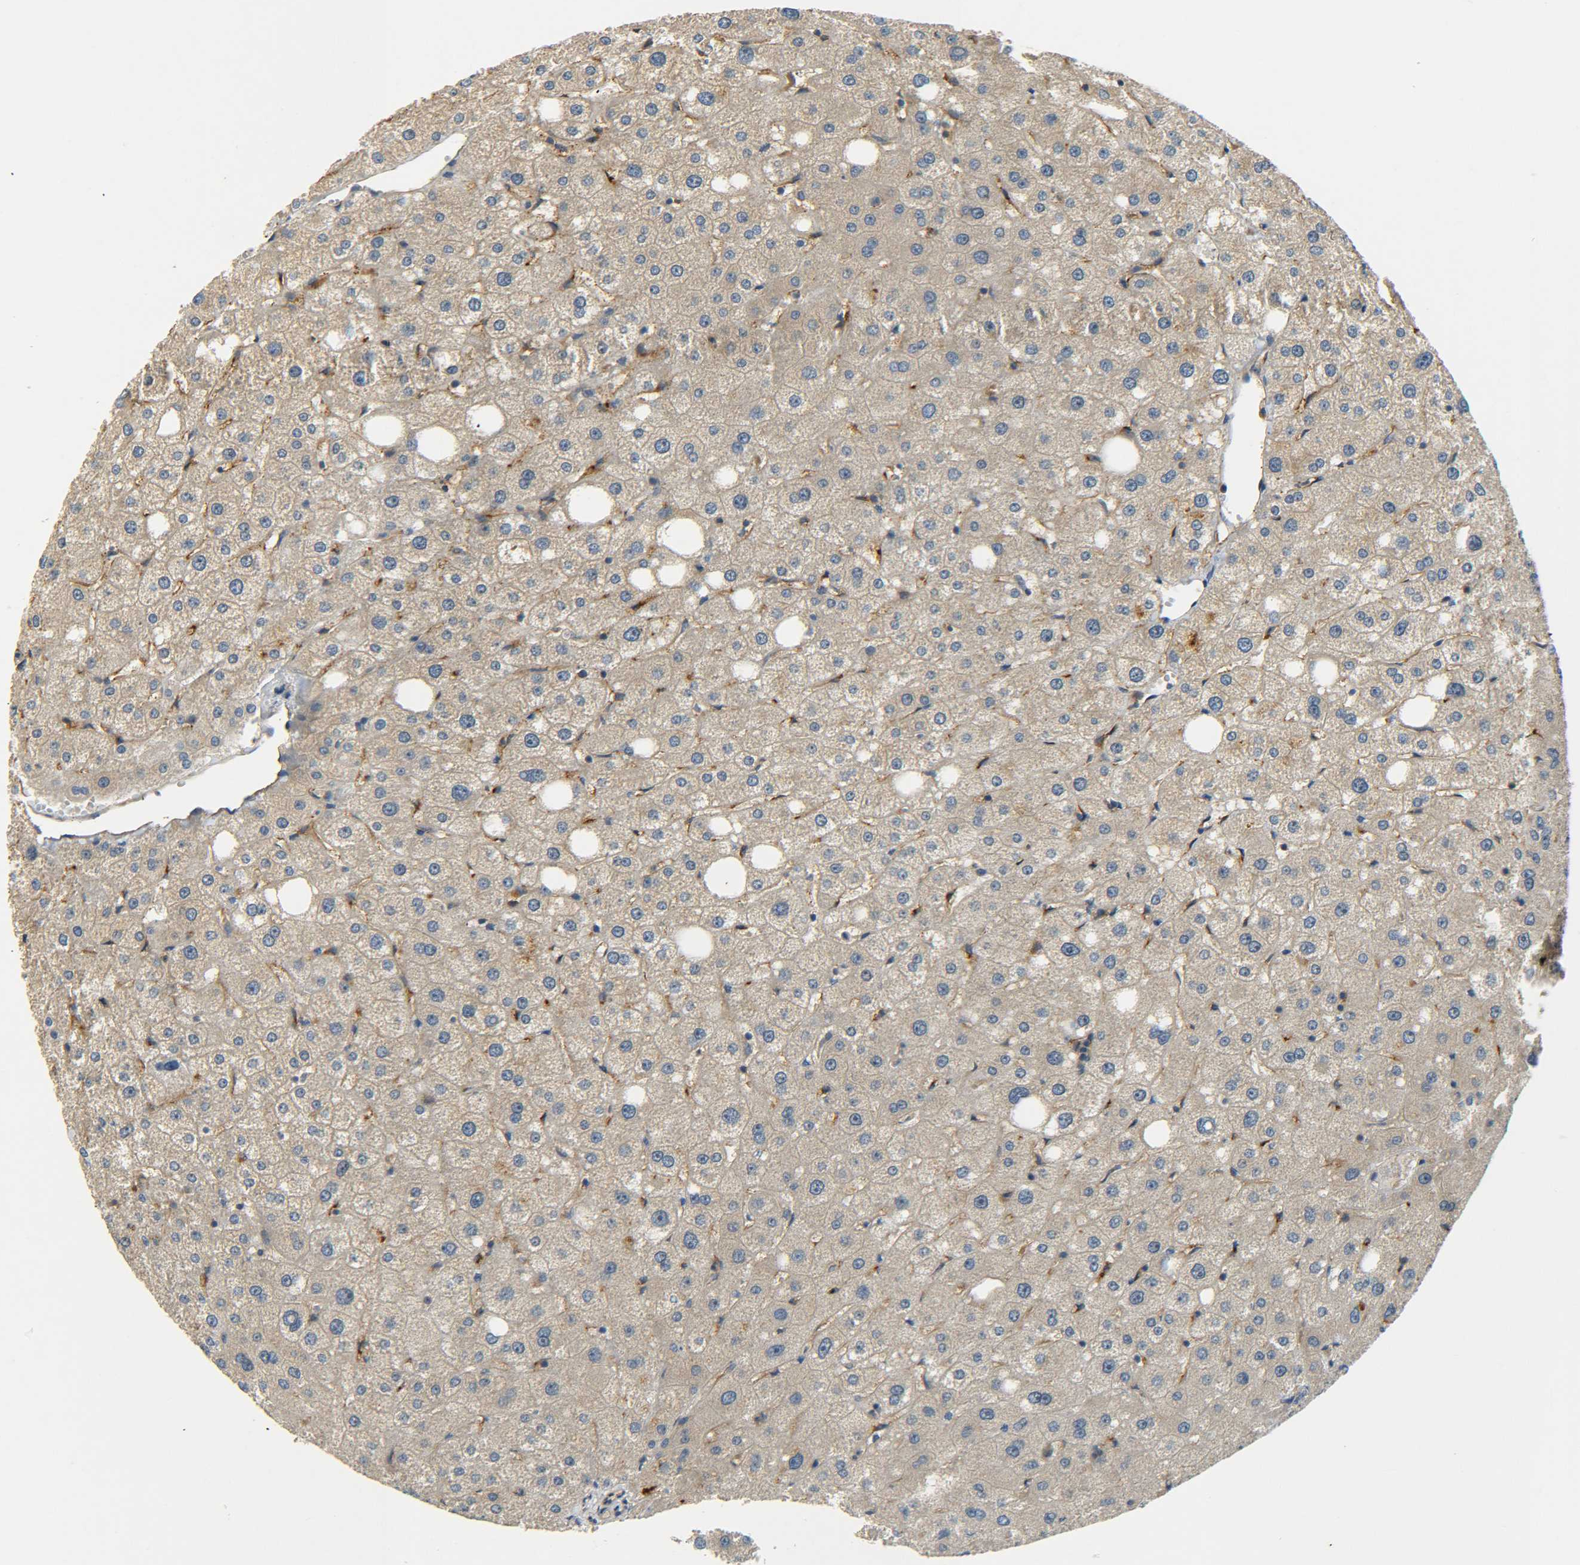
{"staining": {"intensity": "moderate", "quantity": ">75%", "location": "cytoplasmic/membranous"}, "tissue": "liver", "cell_type": "Cholangiocytes", "image_type": "normal", "snomed": [{"axis": "morphology", "description": "Normal tissue, NOS"}, {"axis": "topography", "description": "Liver"}], "caption": "Immunohistochemical staining of benign human liver reveals >75% levels of moderate cytoplasmic/membranous protein positivity in approximately >75% of cholangiocytes.", "gene": "LRCH3", "patient": {"sex": "male", "age": 73}}